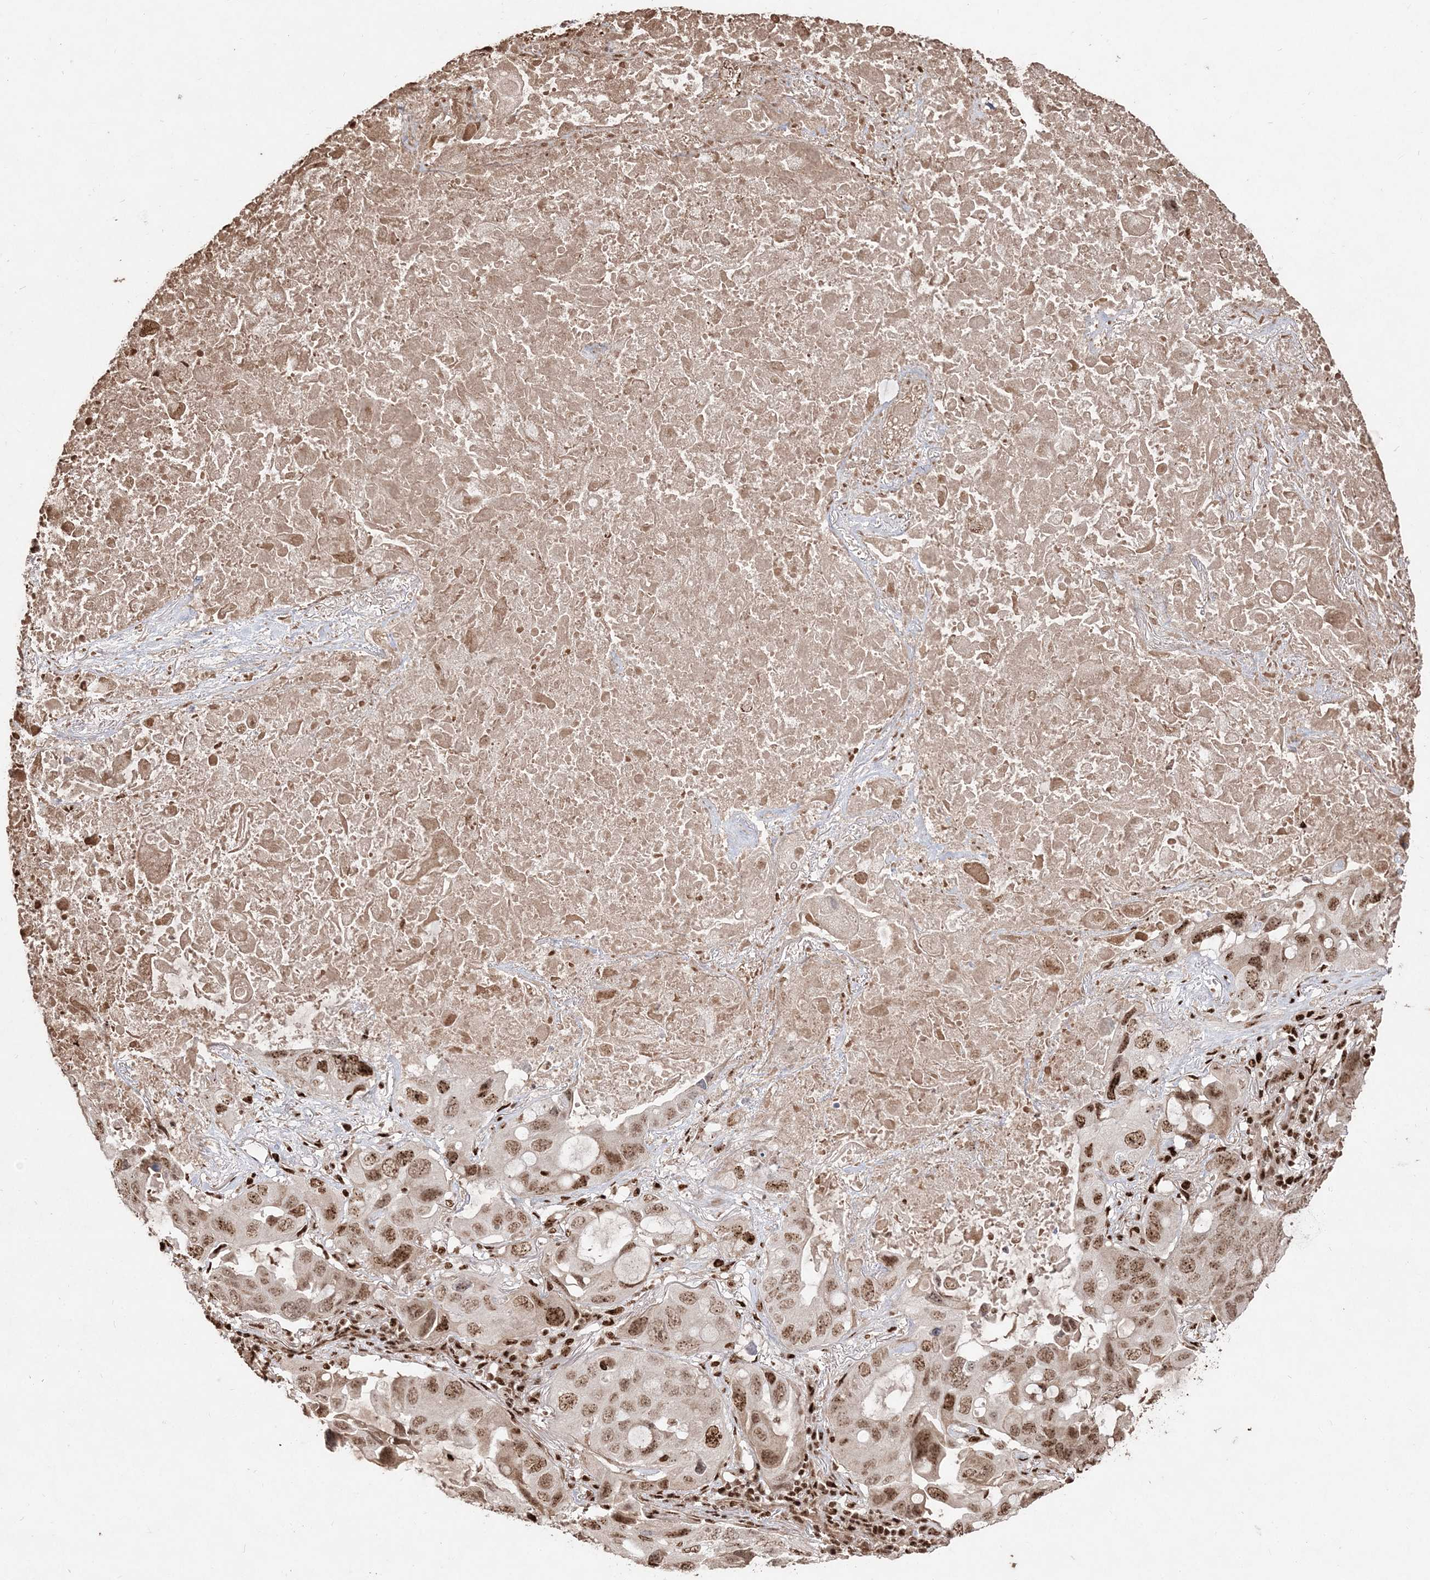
{"staining": {"intensity": "moderate", "quantity": ">75%", "location": "nuclear"}, "tissue": "lung cancer", "cell_type": "Tumor cells", "image_type": "cancer", "snomed": [{"axis": "morphology", "description": "Squamous cell carcinoma, NOS"}, {"axis": "topography", "description": "Lung"}], "caption": "Immunohistochemistry histopathology image of human lung squamous cell carcinoma stained for a protein (brown), which demonstrates medium levels of moderate nuclear expression in about >75% of tumor cells.", "gene": "RBM17", "patient": {"sex": "female", "age": 73}}